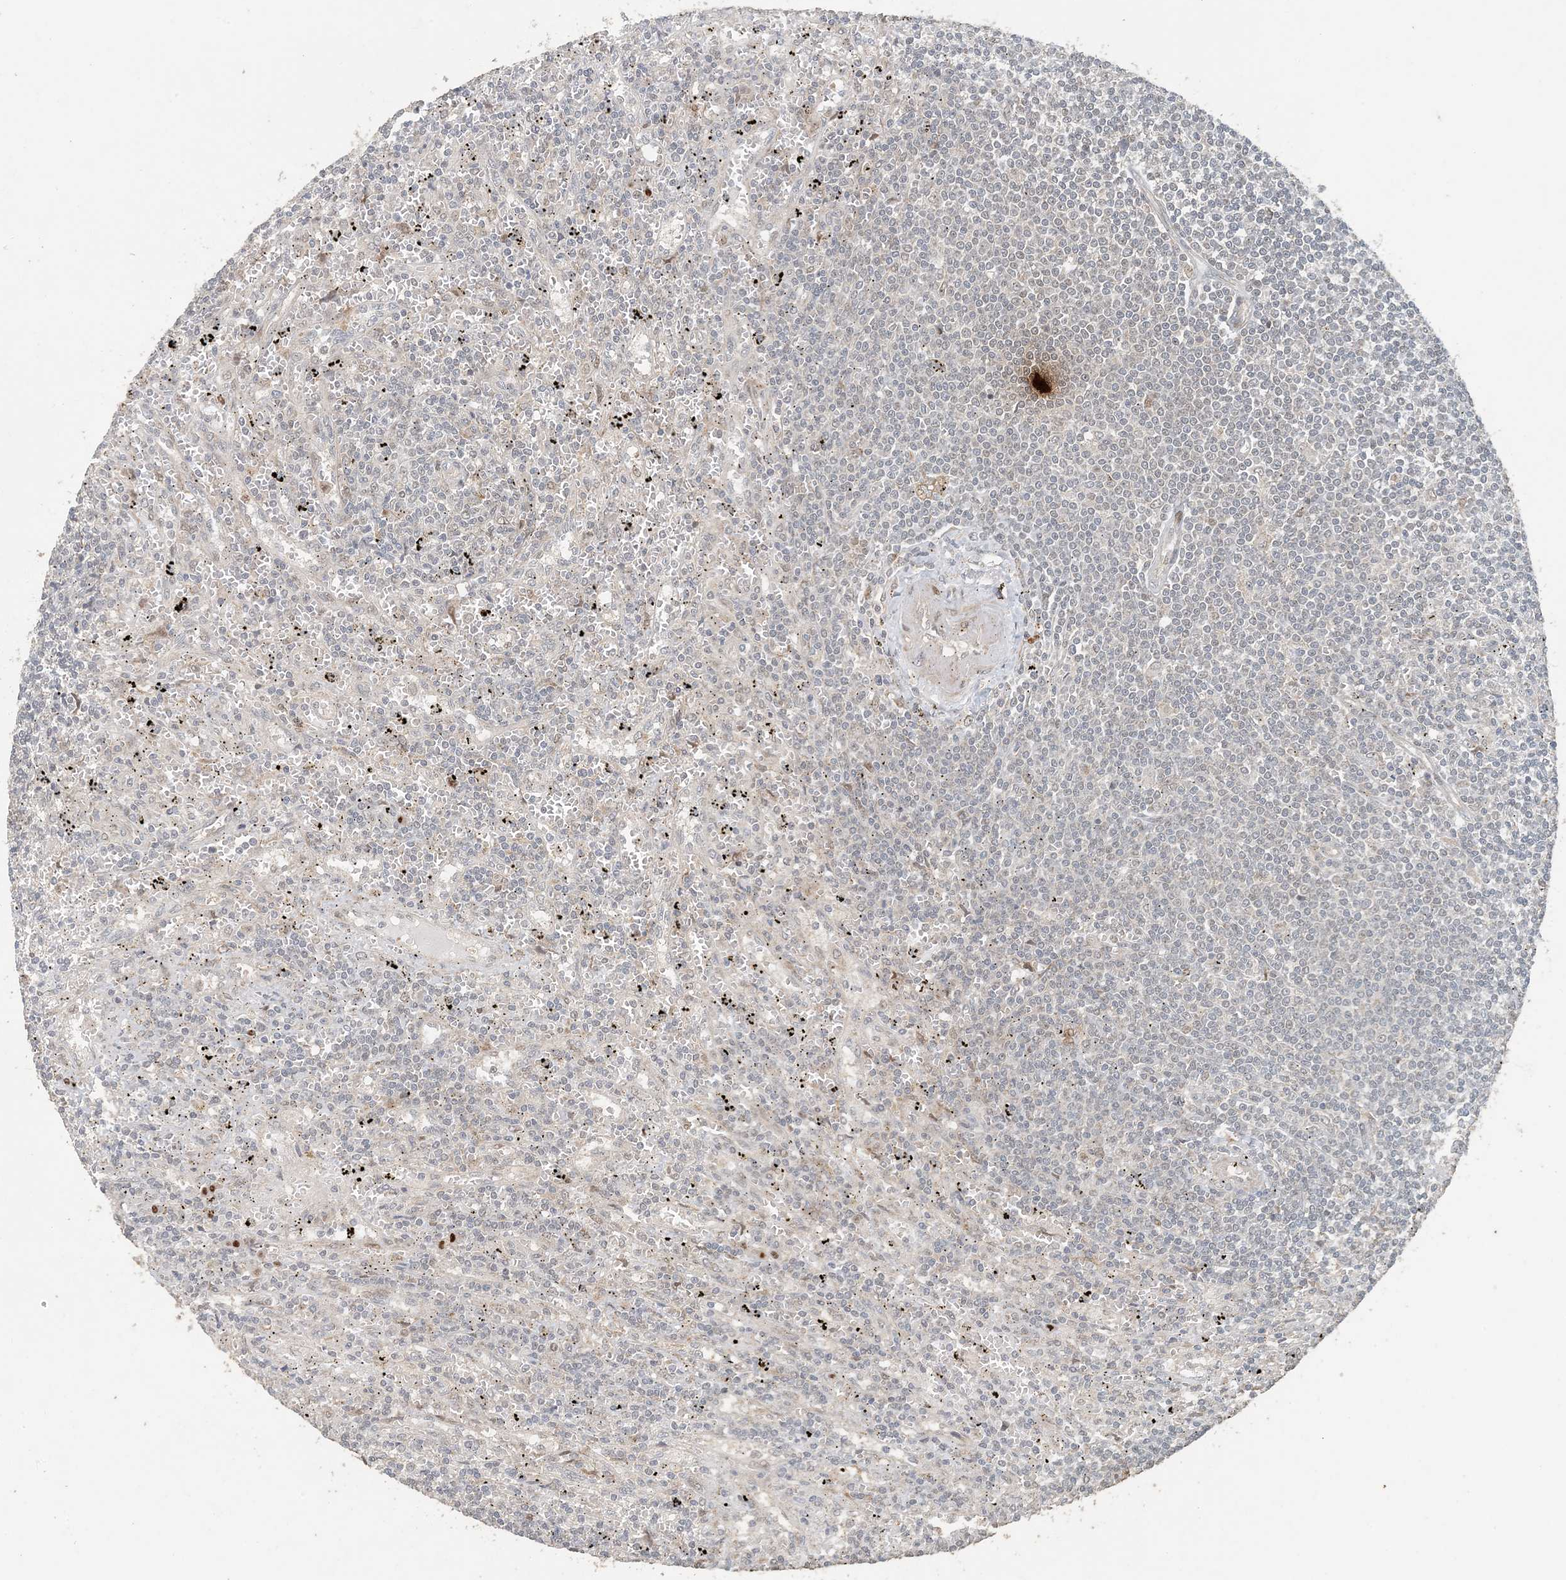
{"staining": {"intensity": "negative", "quantity": "none", "location": "none"}, "tissue": "lymphoma", "cell_type": "Tumor cells", "image_type": "cancer", "snomed": [{"axis": "morphology", "description": "Malignant lymphoma, non-Hodgkin's type, Low grade"}, {"axis": "topography", "description": "Spleen"}], "caption": "A high-resolution histopathology image shows IHC staining of low-grade malignant lymphoma, non-Hodgkin's type, which displays no significant expression in tumor cells.", "gene": "ATP13A2", "patient": {"sex": "male", "age": 76}}